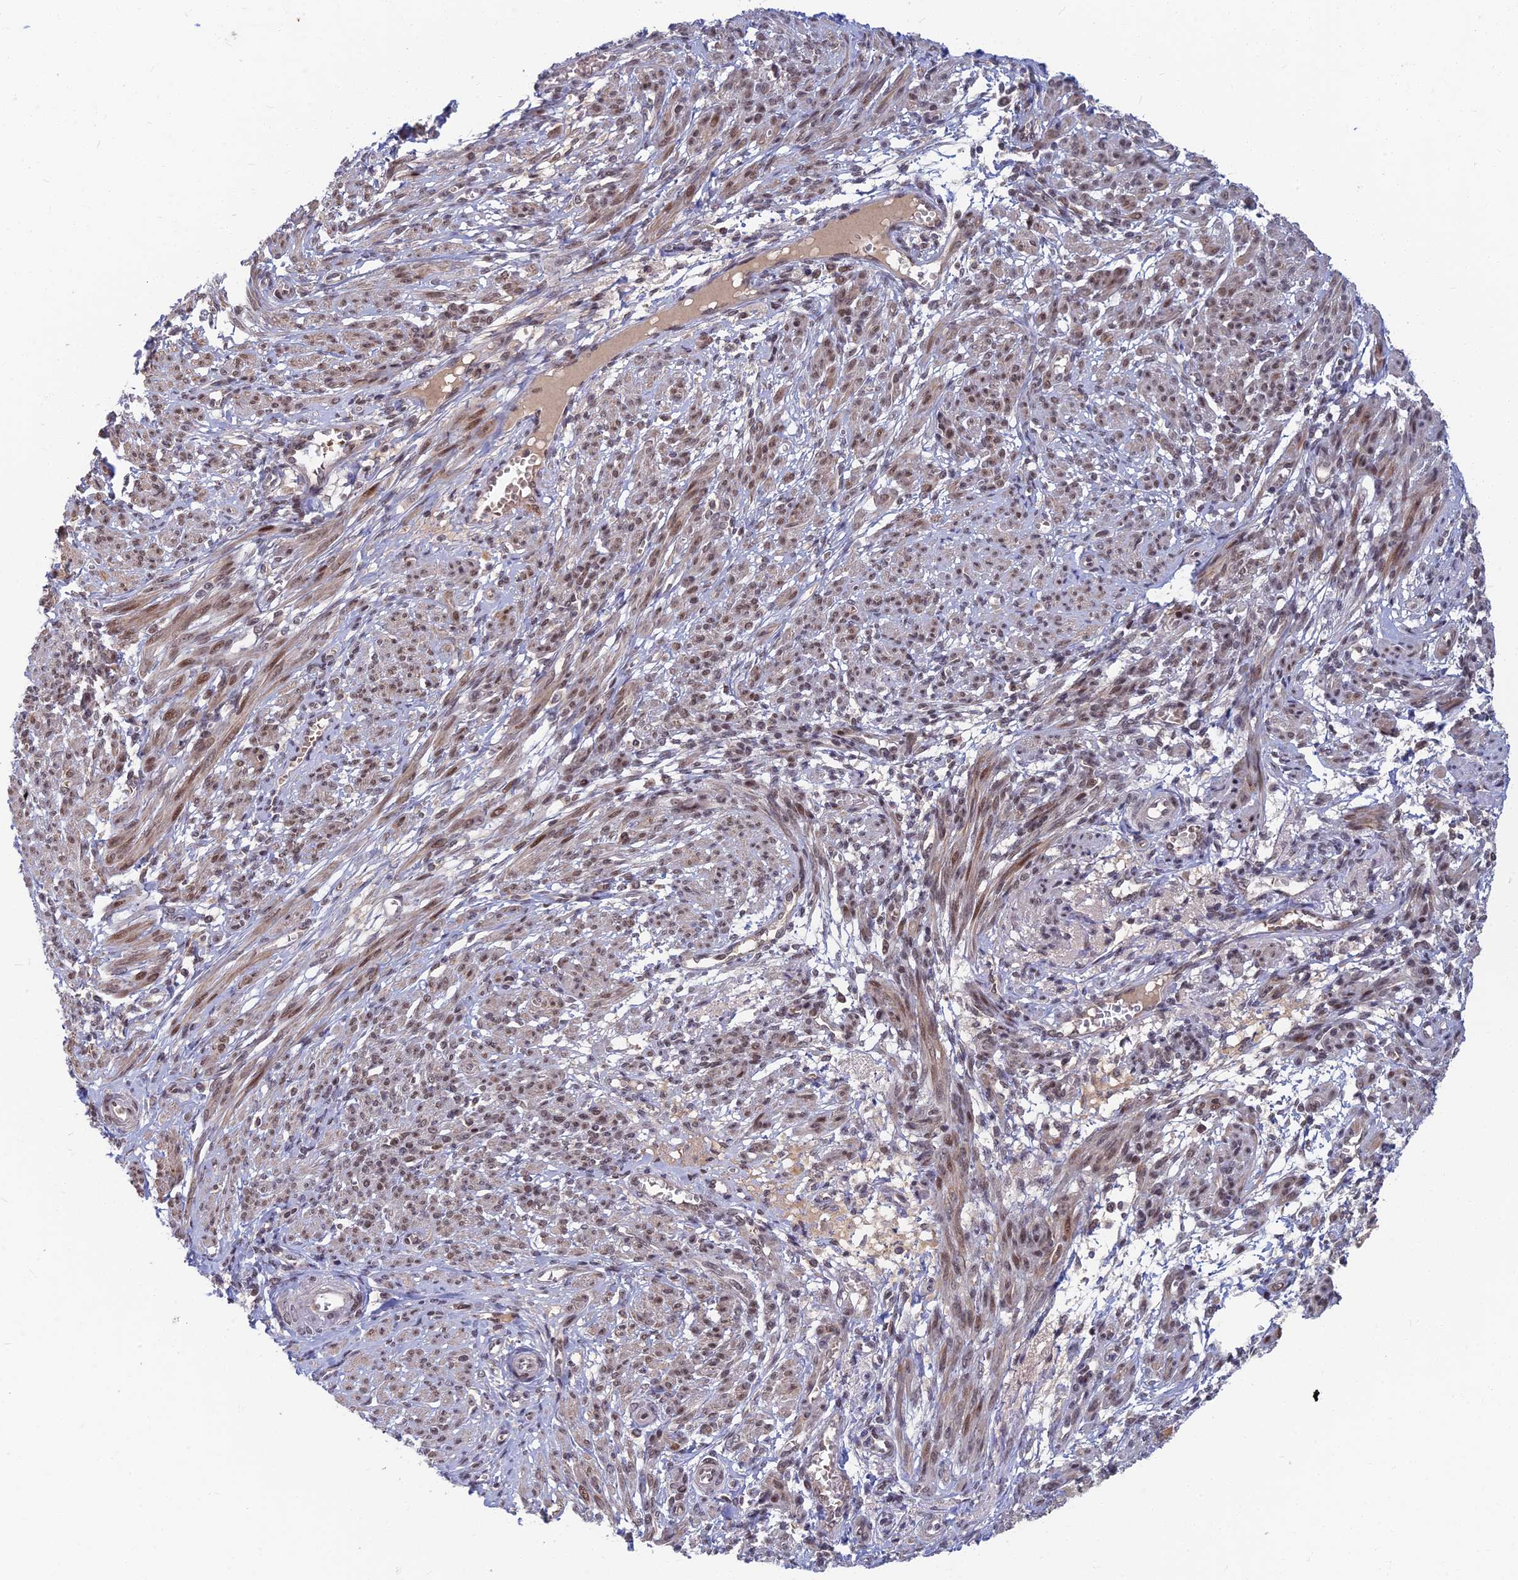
{"staining": {"intensity": "moderate", "quantity": ">75%", "location": "cytoplasmic/membranous,nuclear"}, "tissue": "smooth muscle", "cell_type": "Smooth muscle cells", "image_type": "normal", "snomed": [{"axis": "morphology", "description": "Normal tissue, NOS"}, {"axis": "topography", "description": "Smooth muscle"}], "caption": "High-power microscopy captured an immunohistochemistry (IHC) micrograph of unremarkable smooth muscle, revealing moderate cytoplasmic/membranous,nuclear expression in approximately >75% of smooth muscle cells. Nuclei are stained in blue.", "gene": "TCEA2", "patient": {"sex": "female", "age": 39}}